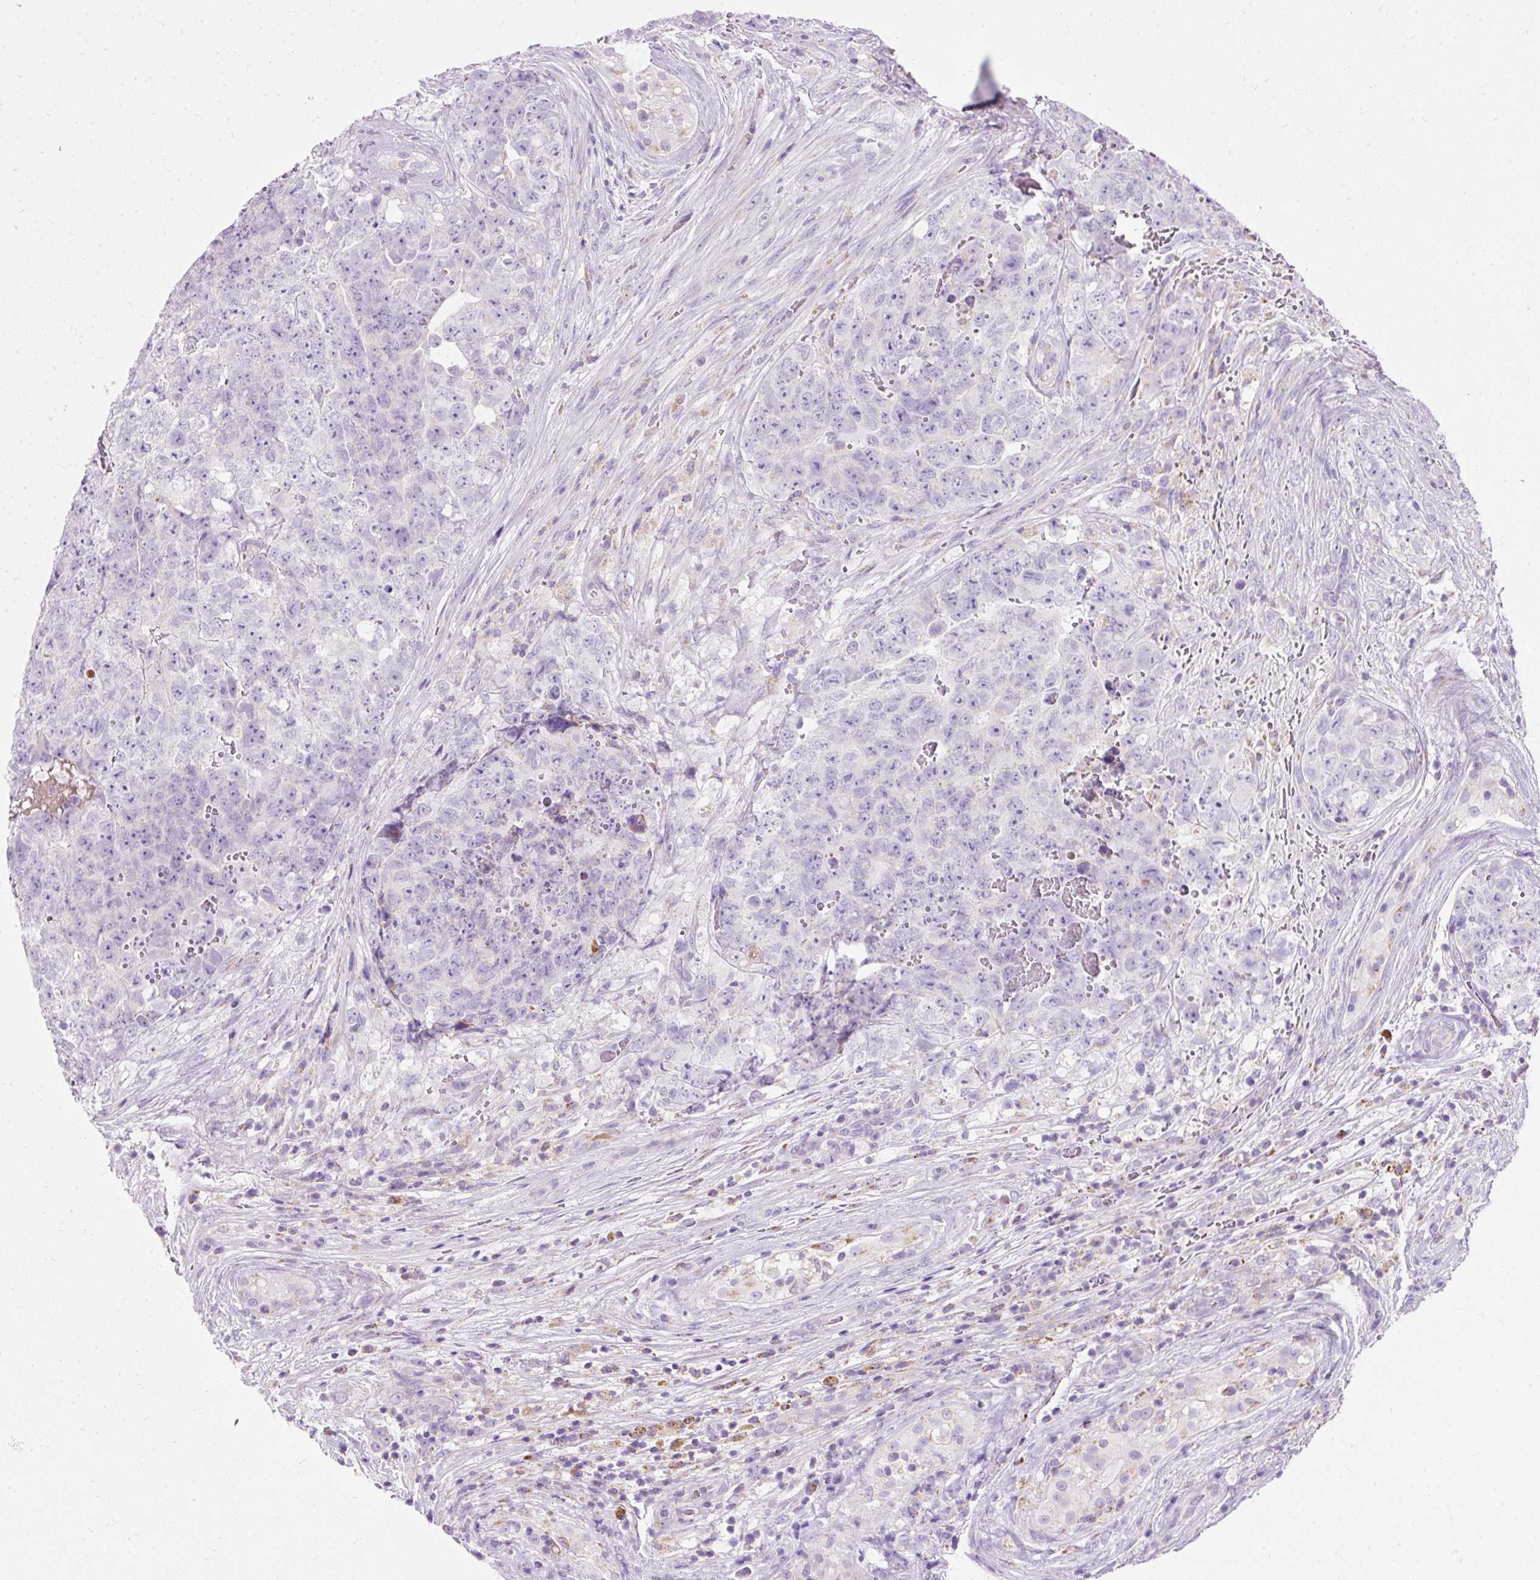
{"staining": {"intensity": "negative", "quantity": "none", "location": "none"}, "tissue": "testis cancer", "cell_type": "Tumor cells", "image_type": "cancer", "snomed": [{"axis": "morphology", "description": "Seminoma, NOS"}, {"axis": "morphology", "description": "Teratoma, malignant, NOS"}, {"axis": "topography", "description": "Testis"}], "caption": "The immunohistochemistry image has no significant expression in tumor cells of testis cancer (malignant teratoma) tissue. (Stains: DAB (3,3'-diaminobenzidine) immunohistochemistry with hematoxylin counter stain, Microscopy: brightfield microscopy at high magnification).", "gene": "PLPP2", "patient": {"sex": "male", "age": 34}}